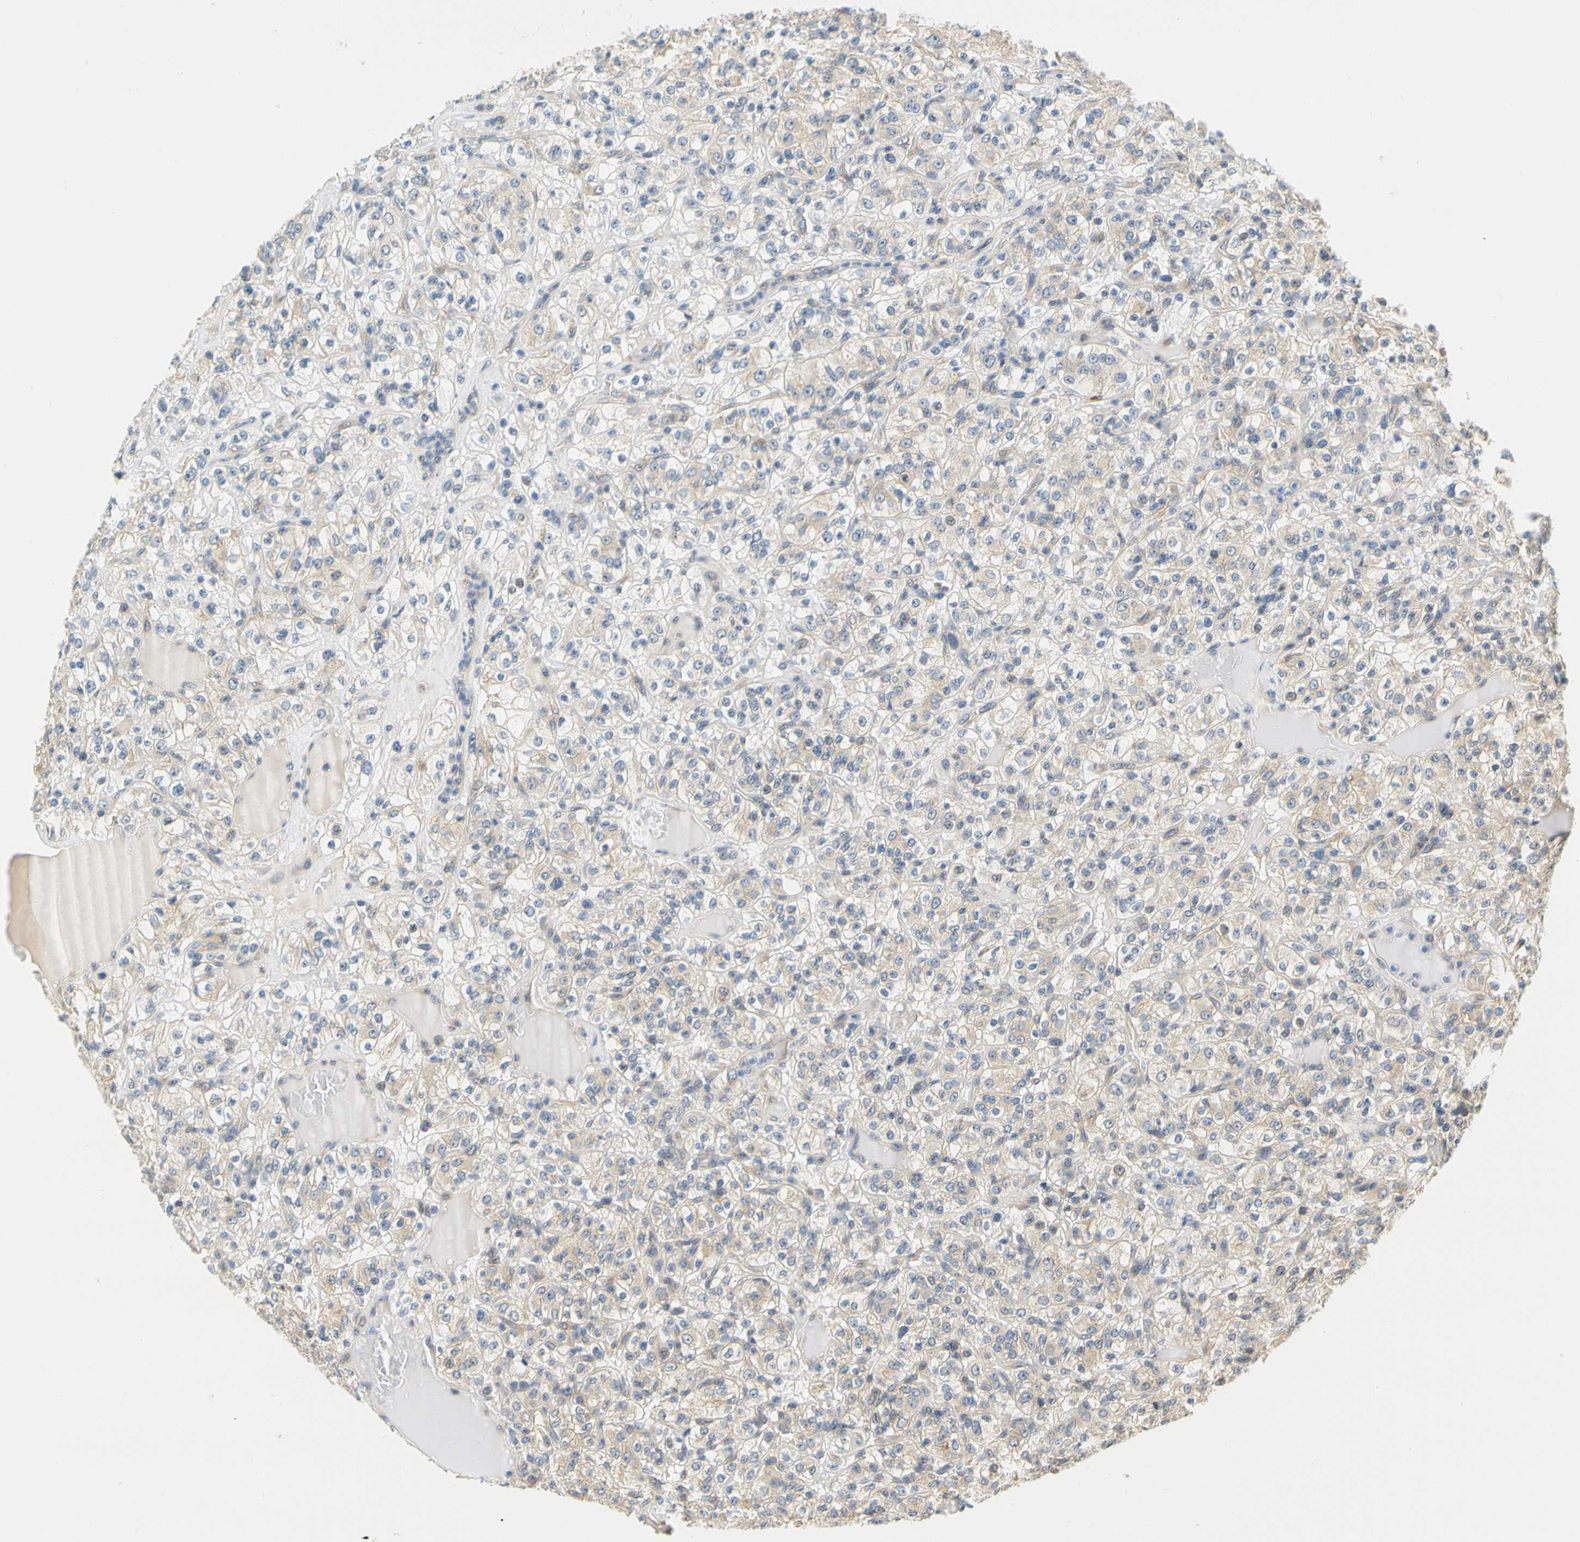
{"staining": {"intensity": "weak", "quantity": ">75%", "location": "cytoplasmic/membranous"}, "tissue": "renal cancer", "cell_type": "Tumor cells", "image_type": "cancer", "snomed": [{"axis": "morphology", "description": "Normal tissue, NOS"}, {"axis": "morphology", "description": "Adenocarcinoma, NOS"}, {"axis": "topography", "description": "Kidney"}], "caption": "Renal cancer (adenocarcinoma) stained with a brown dye exhibits weak cytoplasmic/membranous positive expression in about >75% of tumor cells.", "gene": "LRRC47", "patient": {"sex": "female", "age": 72}}